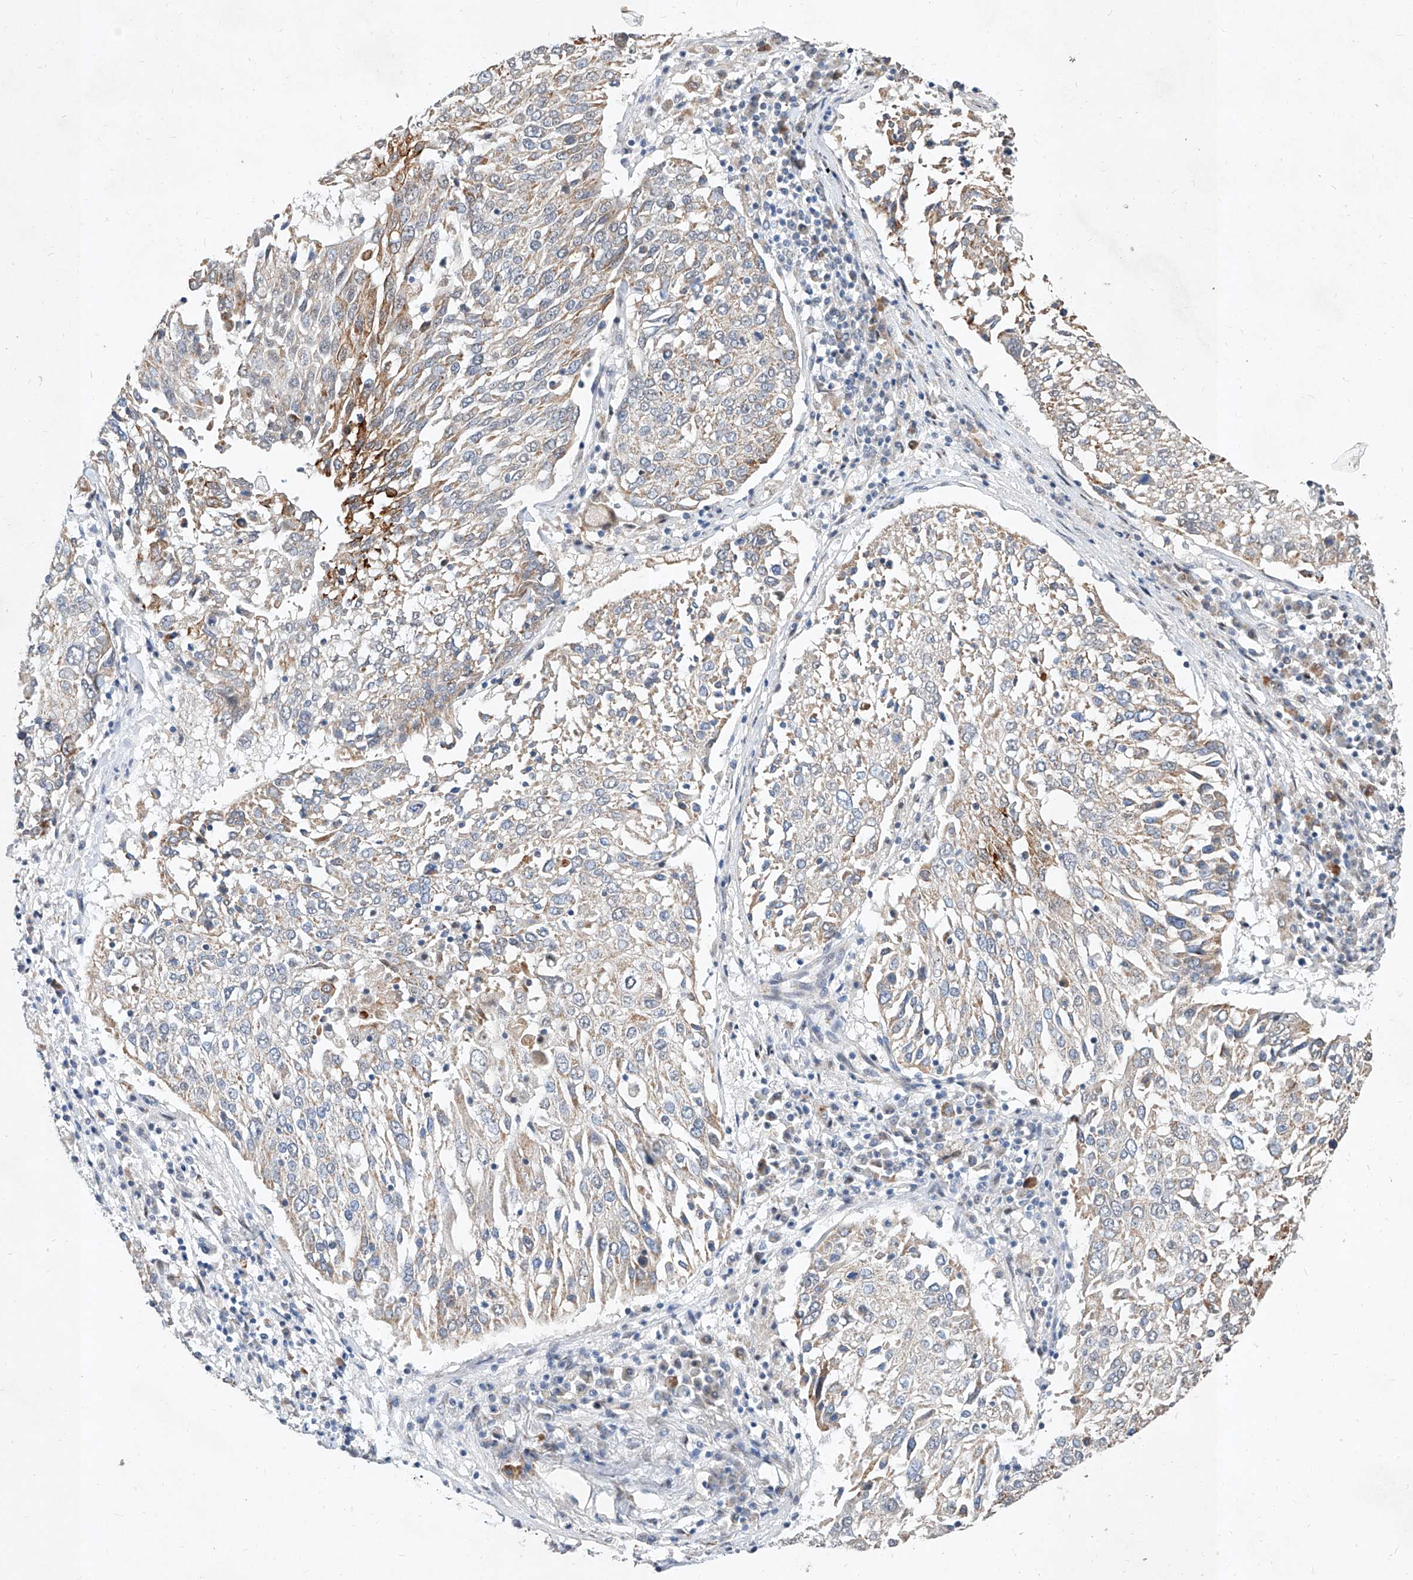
{"staining": {"intensity": "moderate", "quantity": "<25%", "location": "cytoplasmic/membranous"}, "tissue": "lung cancer", "cell_type": "Tumor cells", "image_type": "cancer", "snomed": [{"axis": "morphology", "description": "Squamous cell carcinoma, NOS"}, {"axis": "topography", "description": "Lung"}], "caption": "Immunohistochemical staining of lung squamous cell carcinoma exhibits low levels of moderate cytoplasmic/membranous protein expression in about <25% of tumor cells.", "gene": "MFSD4B", "patient": {"sex": "male", "age": 65}}